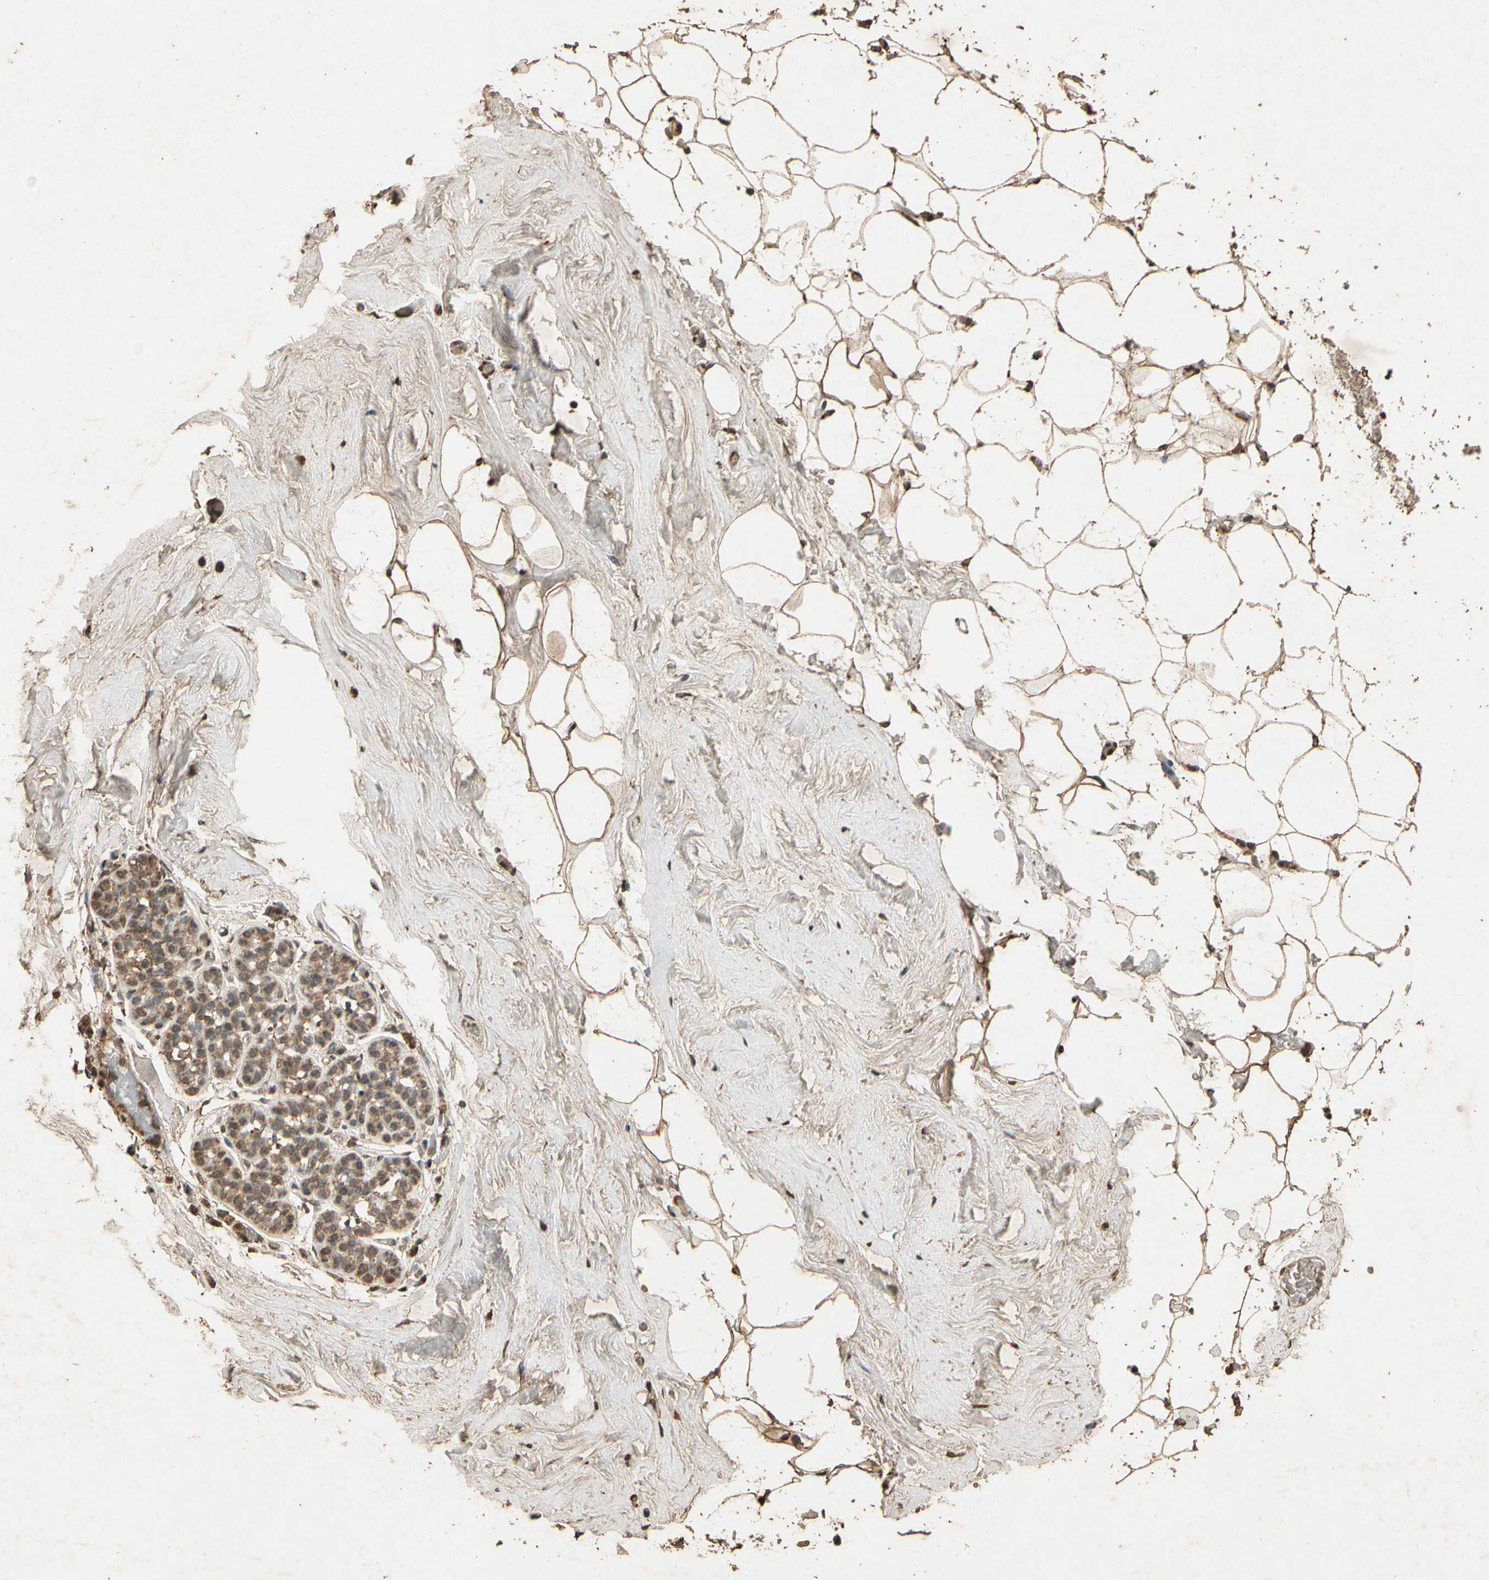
{"staining": {"intensity": "moderate", "quantity": ">75%", "location": "cytoplasmic/membranous"}, "tissue": "breast", "cell_type": "Adipocytes", "image_type": "normal", "snomed": [{"axis": "morphology", "description": "Normal tissue, NOS"}, {"axis": "topography", "description": "Breast"}], "caption": "High-magnification brightfield microscopy of unremarkable breast stained with DAB (brown) and counterstained with hematoxylin (blue). adipocytes exhibit moderate cytoplasmic/membranous positivity is appreciated in approximately>75% of cells.", "gene": "GC", "patient": {"sex": "female", "age": 75}}